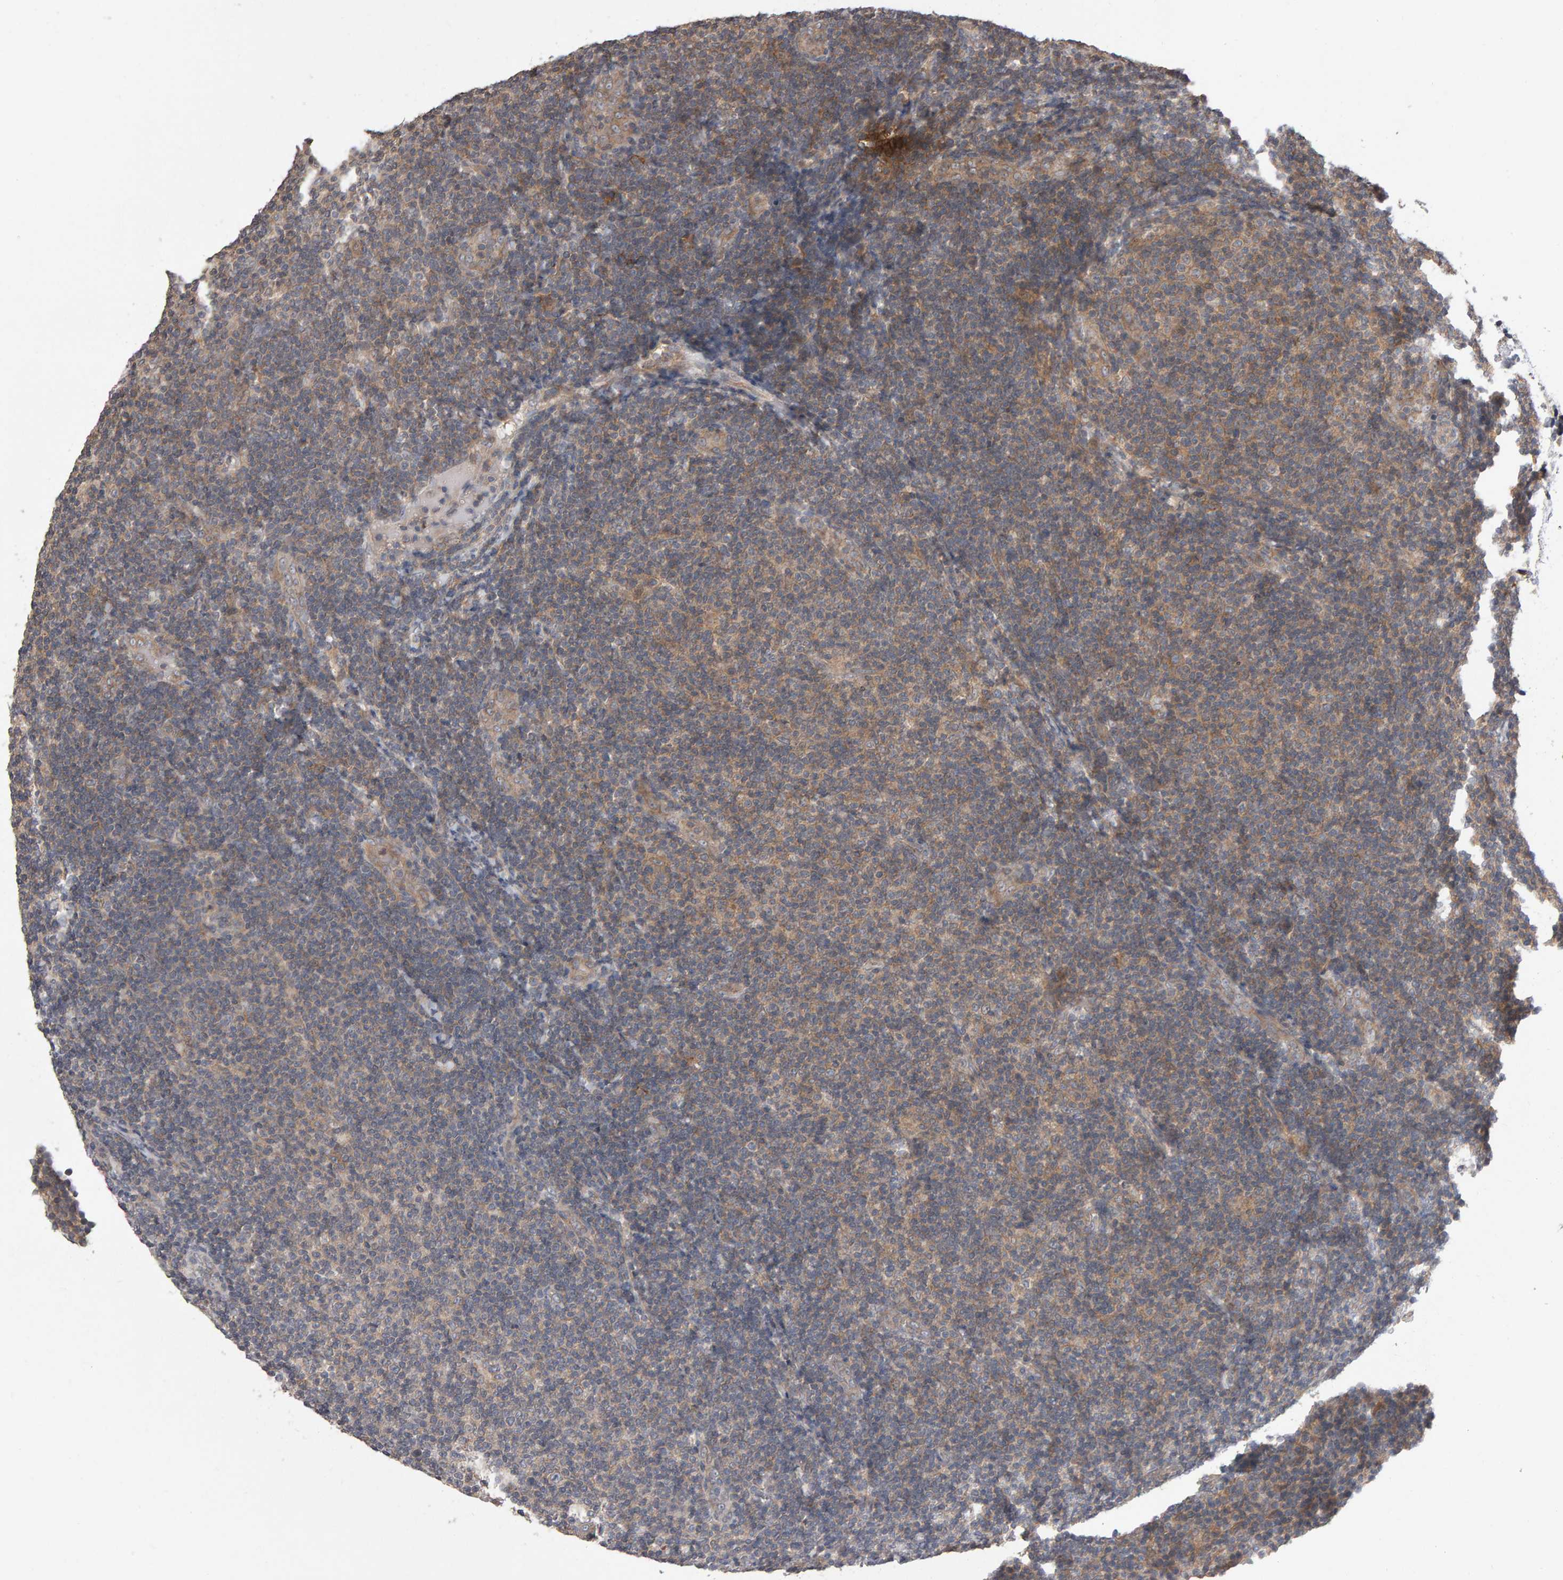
{"staining": {"intensity": "moderate", "quantity": "25%-75%", "location": "cytoplasmic/membranous"}, "tissue": "lymphoma", "cell_type": "Tumor cells", "image_type": "cancer", "snomed": [{"axis": "morphology", "description": "Malignant lymphoma, non-Hodgkin's type, Low grade"}, {"axis": "topography", "description": "Lymph node"}], "caption": "IHC micrograph of human lymphoma stained for a protein (brown), which reveals medium levels of moderate cytoplasmic/membranous positivity in approximately 25%-75% of tumor cells.", "gene": "SCRIB", "patient": {"sex": "male", "age": 83}}